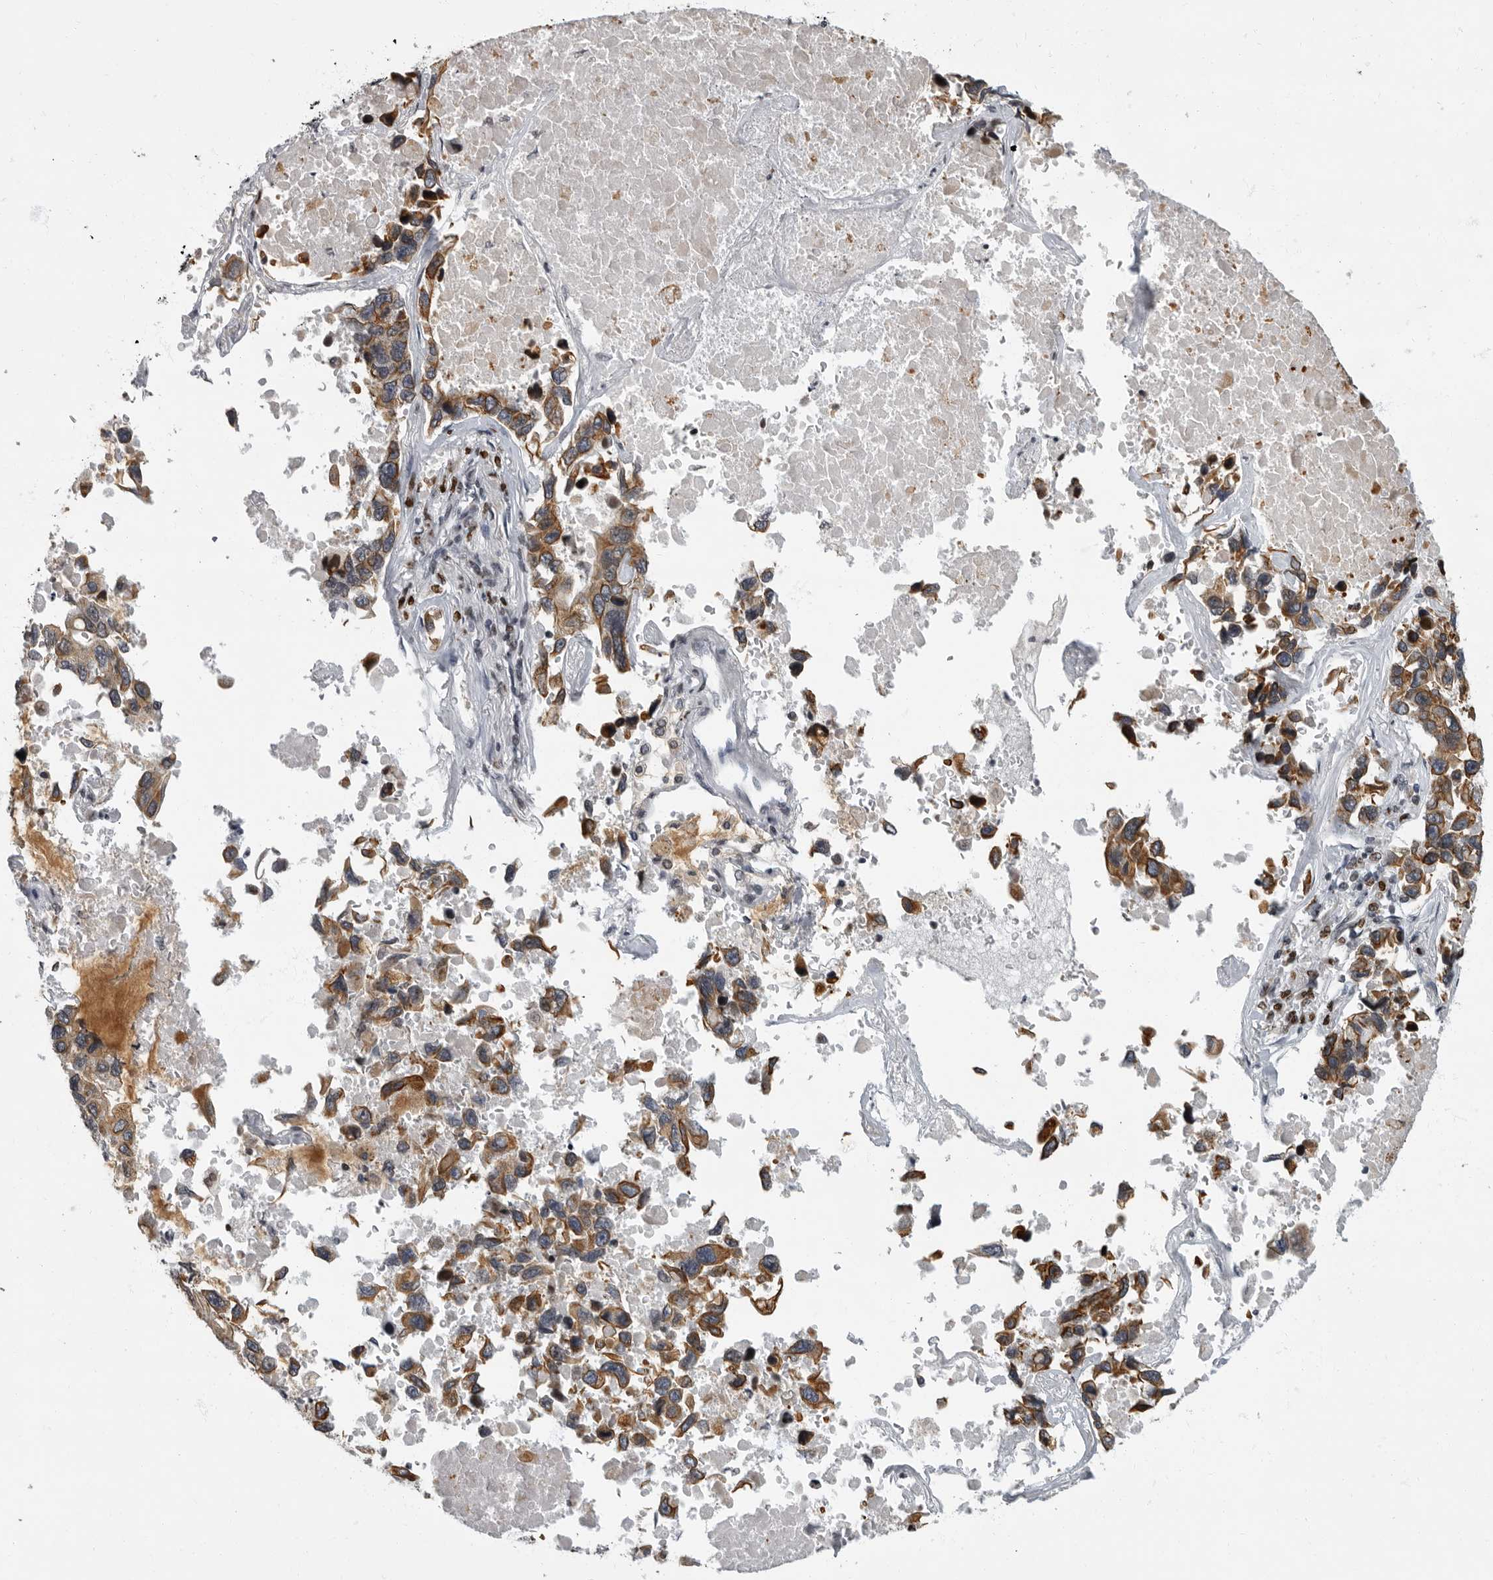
{"staining": {"intensity": "moderate", "quantity": "25%-75%", "location": "cytoplasmic/membranous"}, "tissue": "lung cancer", "cell_type": "Tumor cells", "image_type": "cancer", "snomed": [{"axis": "morphology", "description": "Adenocarcinoma, NOS"}, {"axis": "topography", "description": "Lung"}], "caption": "Immunohistochemistry (IHC) histopathology image of neoplastic tissue: lung adenocarcinoma stained using immunohistochemistry (IHC) exhibits medium levels of moderate protein expression localized specifically in the cytoplasmic/membranous of tumor cells, appearing as a cytoplasmic/membranous brown color.", "gene": "EVI5", "patient": {"sex": "male", "age": 64}}